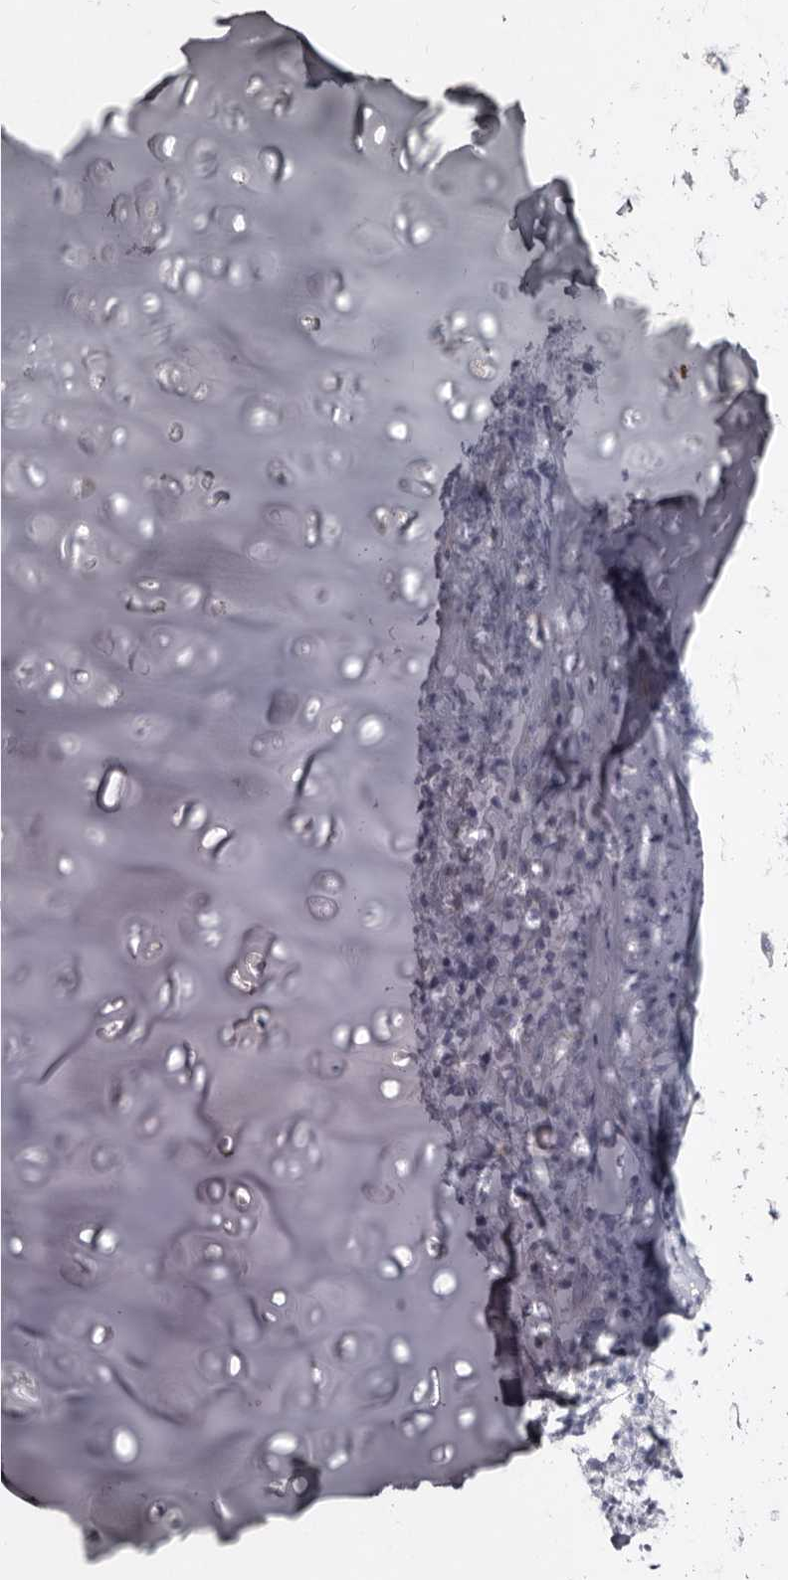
{"staining": {"intensity": "negative", "quantity": "none", "location": "none"}, "tissue": "adipose tissue", "cell_type": "Adipocytes", "image_type": "normal", "snomed": [{"axis": "morphology", "description": "Normal tissue, NOS"}, {"axis": "morphology", "description": "Basal cell carcinoma"}, {"axis": "topography", "description": "Cartilage tissue"}, {"axis": "topography", "description": "Nasopharynx"}, {"axis": "topography", "description": "Oral tissue"}], "caption": "A histopathology image of adipose tissue stained for a protein shows no brown staining in adipocytes.", "gene": "CYP2E1", "patient": {"sex": "female", "age": 77}}